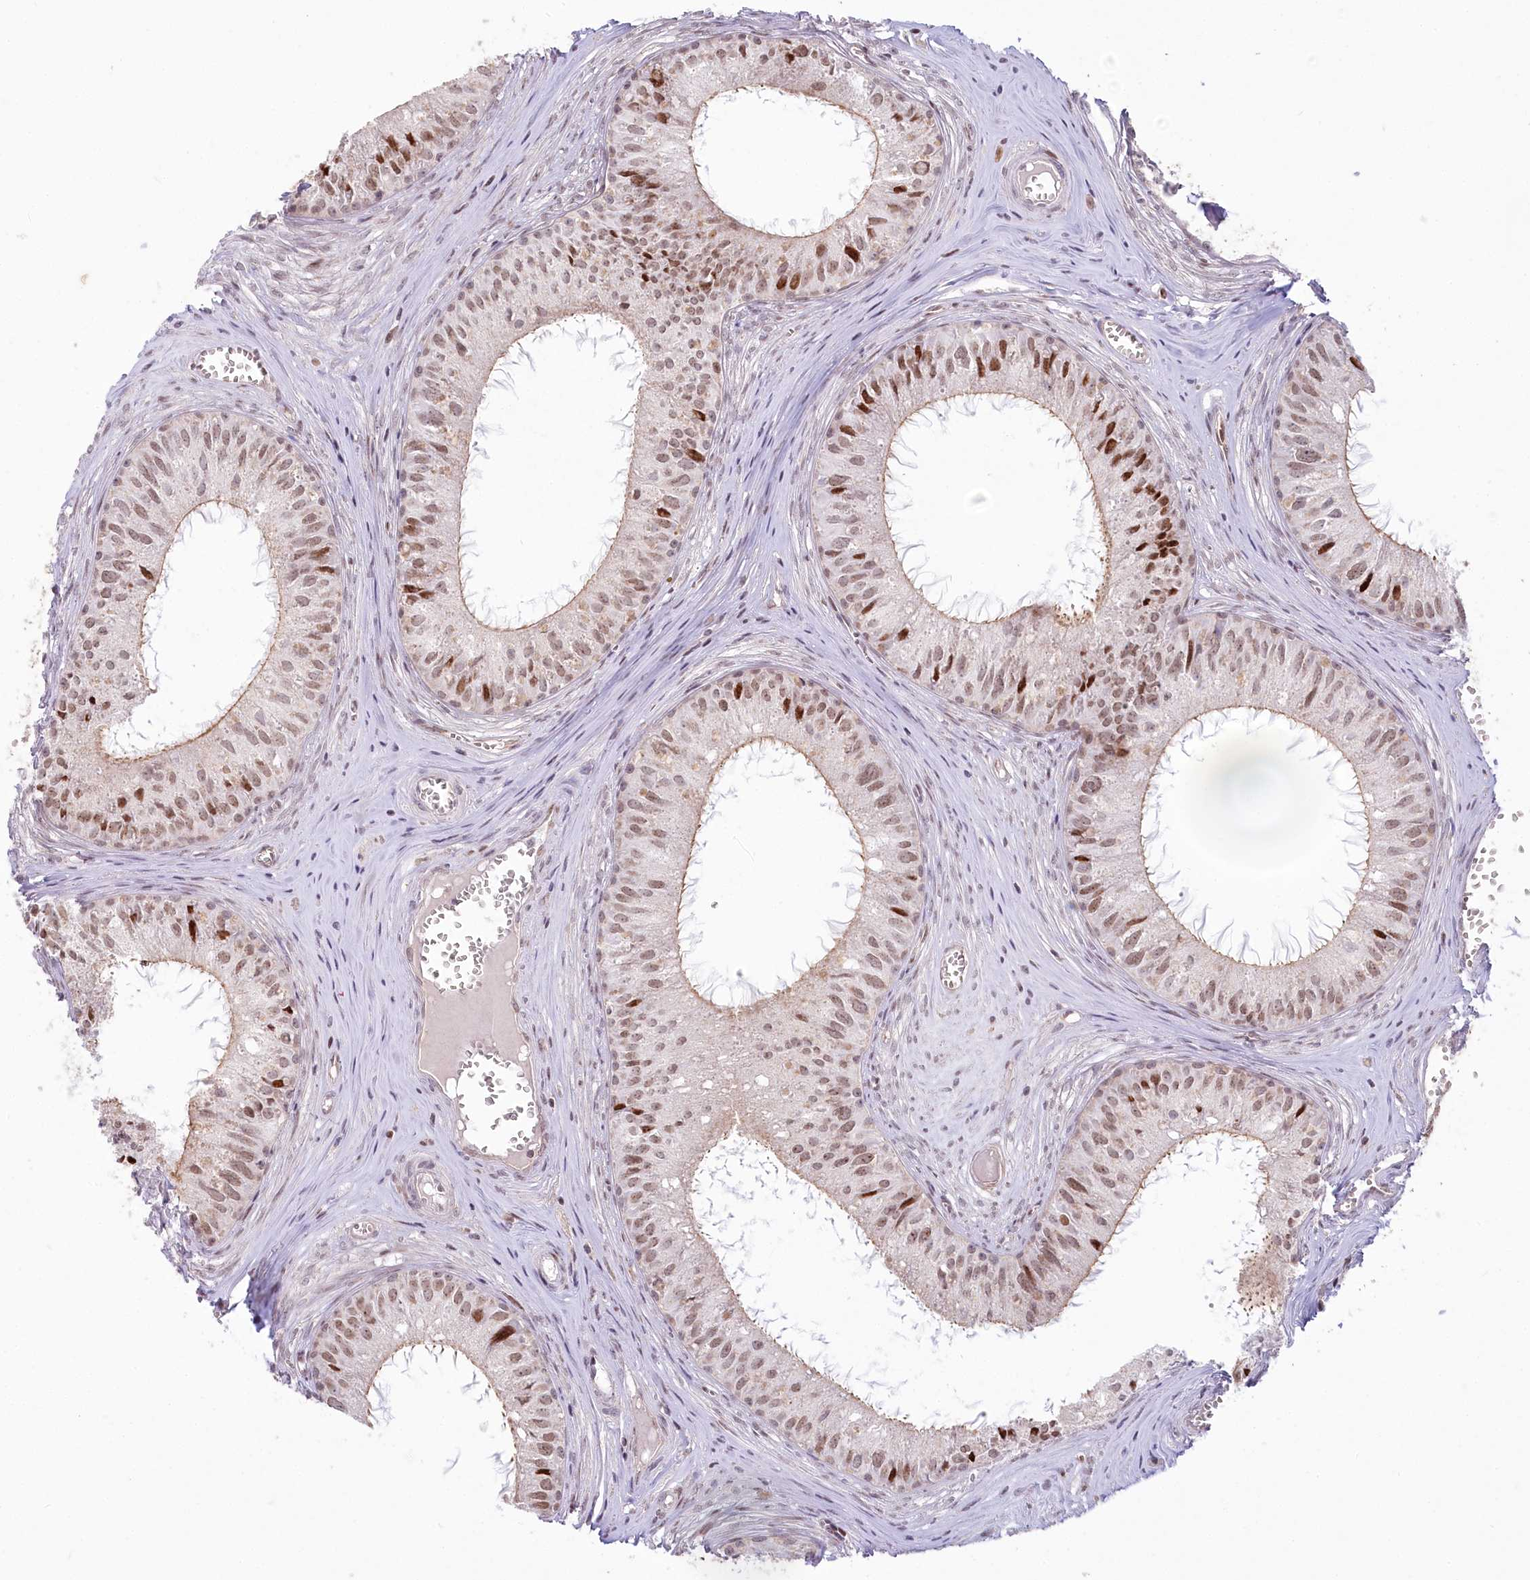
{"staining": {"intensity": "moderate", "quantity": ">75%", "location": "cytoplasmic/membranous,nuclear"}, "tissue": "epididymis", "cell_type": "Glandular cells", "image_type": "normal", "snomed": [{"axis": "morphology", "description": "Normal tissue, NOS"}, {"axis": "topography", "description": "Epididymis"}], "caption": "Immunohistochemical staining of benign human epididymis exhibits moderate cytoplasmic/membranous,nuclear protein positivity in about >75% of glandular cells.", "gene": "PYURF", "patient": {"sex": "male", "age": 36}}